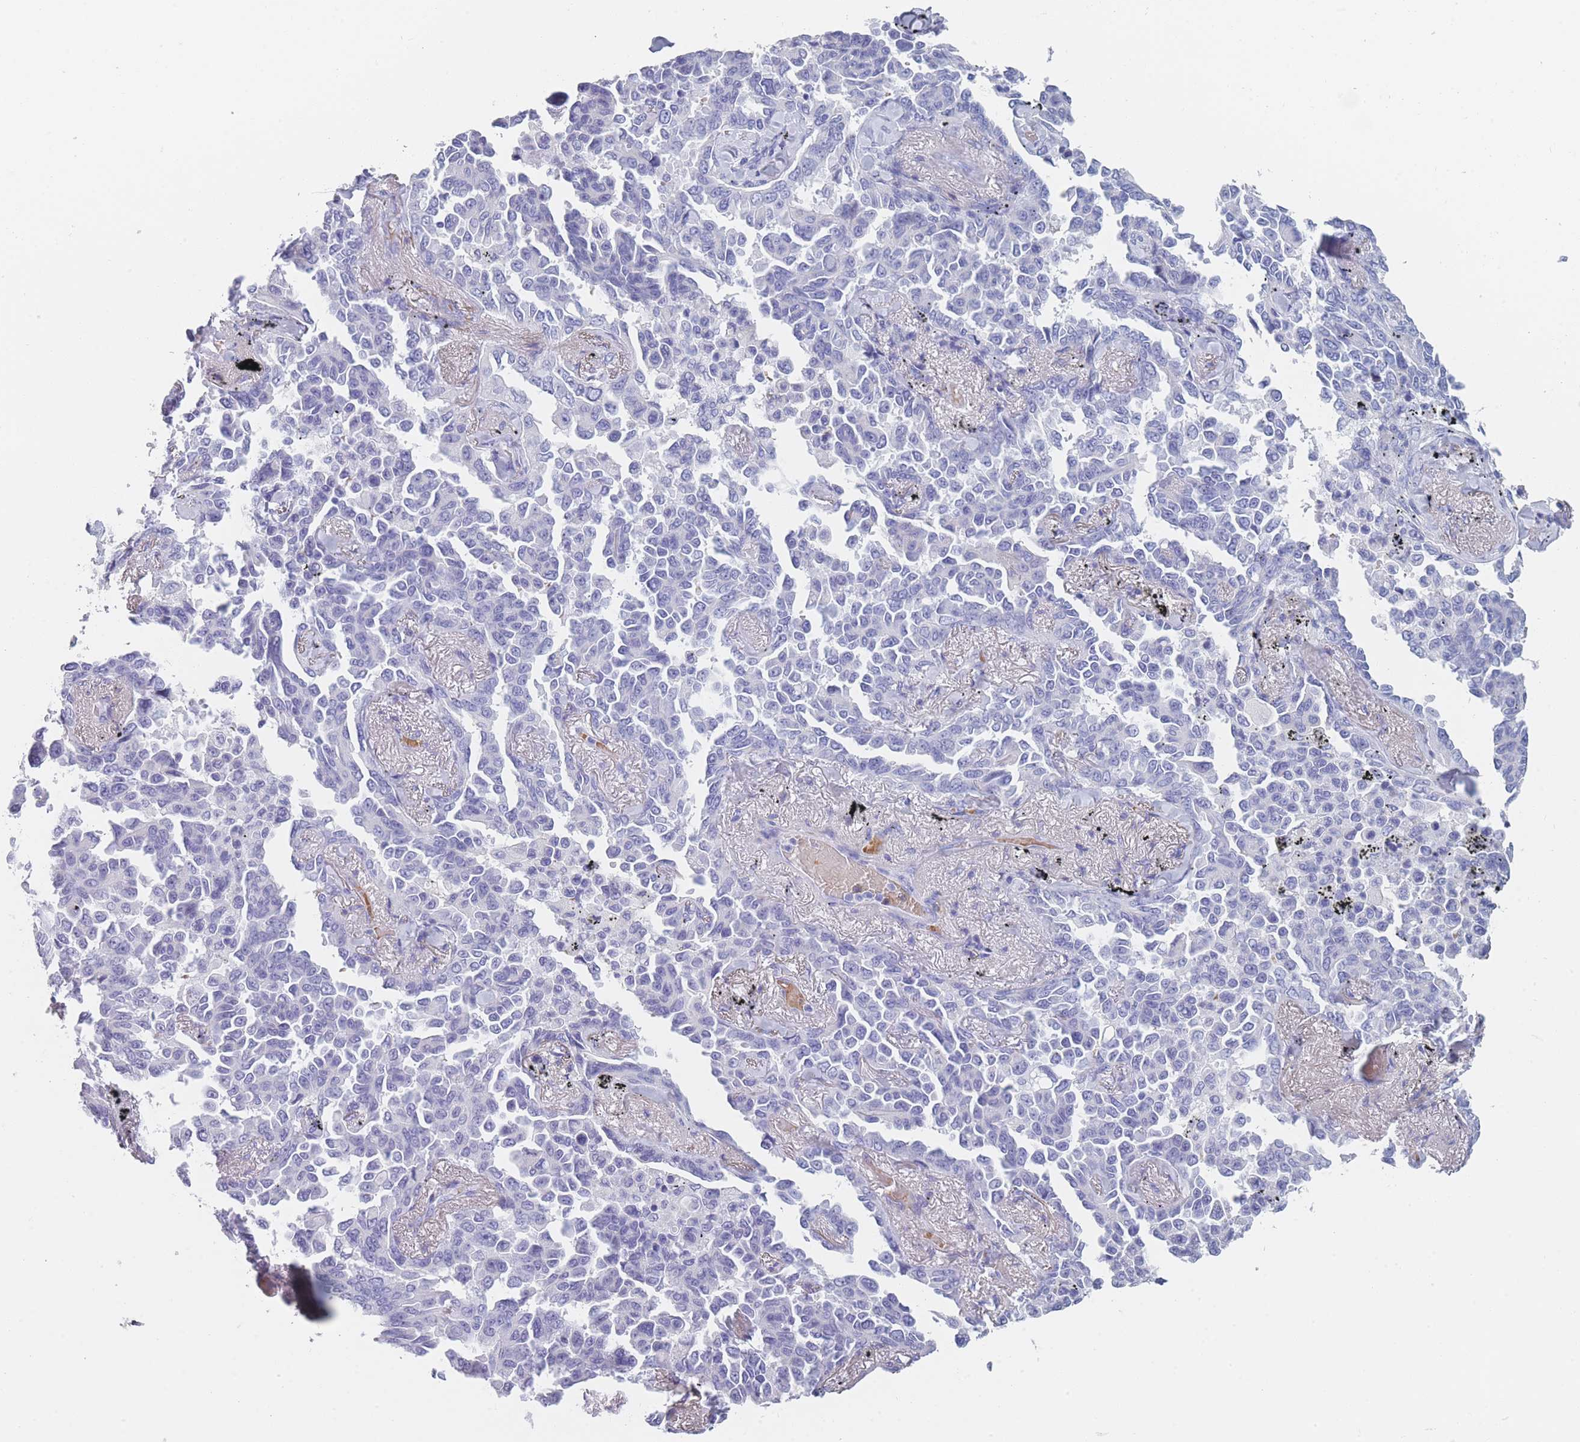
{"staining": {"intensity": "negative", "quantity": "none", "location": "none"}, "tissue": "lung cancer", "cell_type": "Tumor cells", "image_type": "cancer", "snomed": [{"axis": "morphology", "description": "Adenocarcinoma, NOS"}, {"axis": "topography", "description": "Lung"}], "caption": "Lung adenocarcinoma was stained to show a protein in brown. There is no significant staining in tumor cells.", "gene": "OR5D16", "patient": {"sex": "female", "age": 67}}